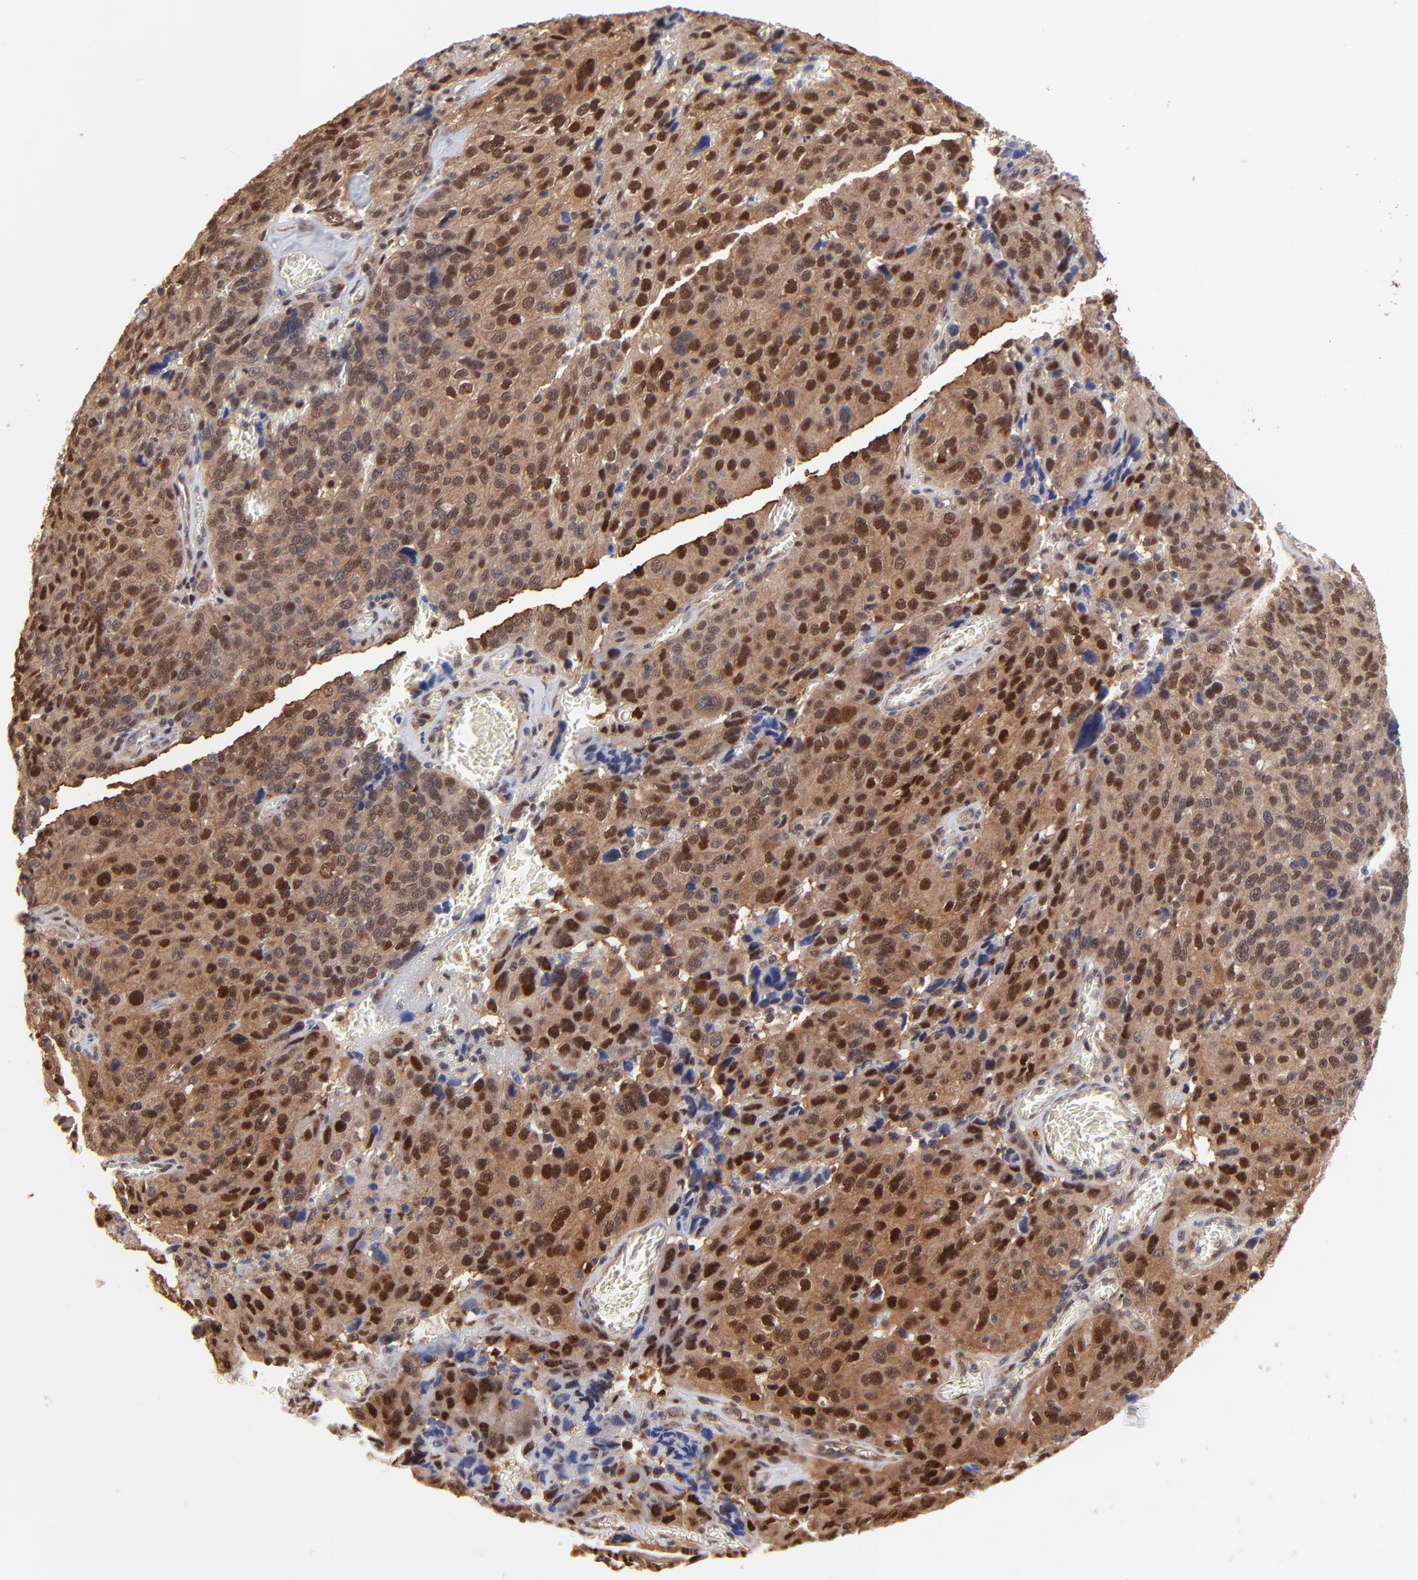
{"staining": {"intensity": "strong", "quantity": "25%-75%", "location": "cytoplasmic/membranous,nuclear"}, "tissue": "ovarian cancer", "cell_type": "Tumor cells", "image_type": "cancer", "snomed": [{"axis": "morphology", "description": "Carcinoma, endometroid"}, {"axis": "topography", "description": "Ovary"}], "caption": "IHC of human ovarian cancer (endometroid carcinoma) displays high levels of strong cytoplasmic/membranous and nuclear staining in approximately 25%-75% of tumor cells.", "gene": "PSMA6", "patient": {"sex": "female", "age": 75}}